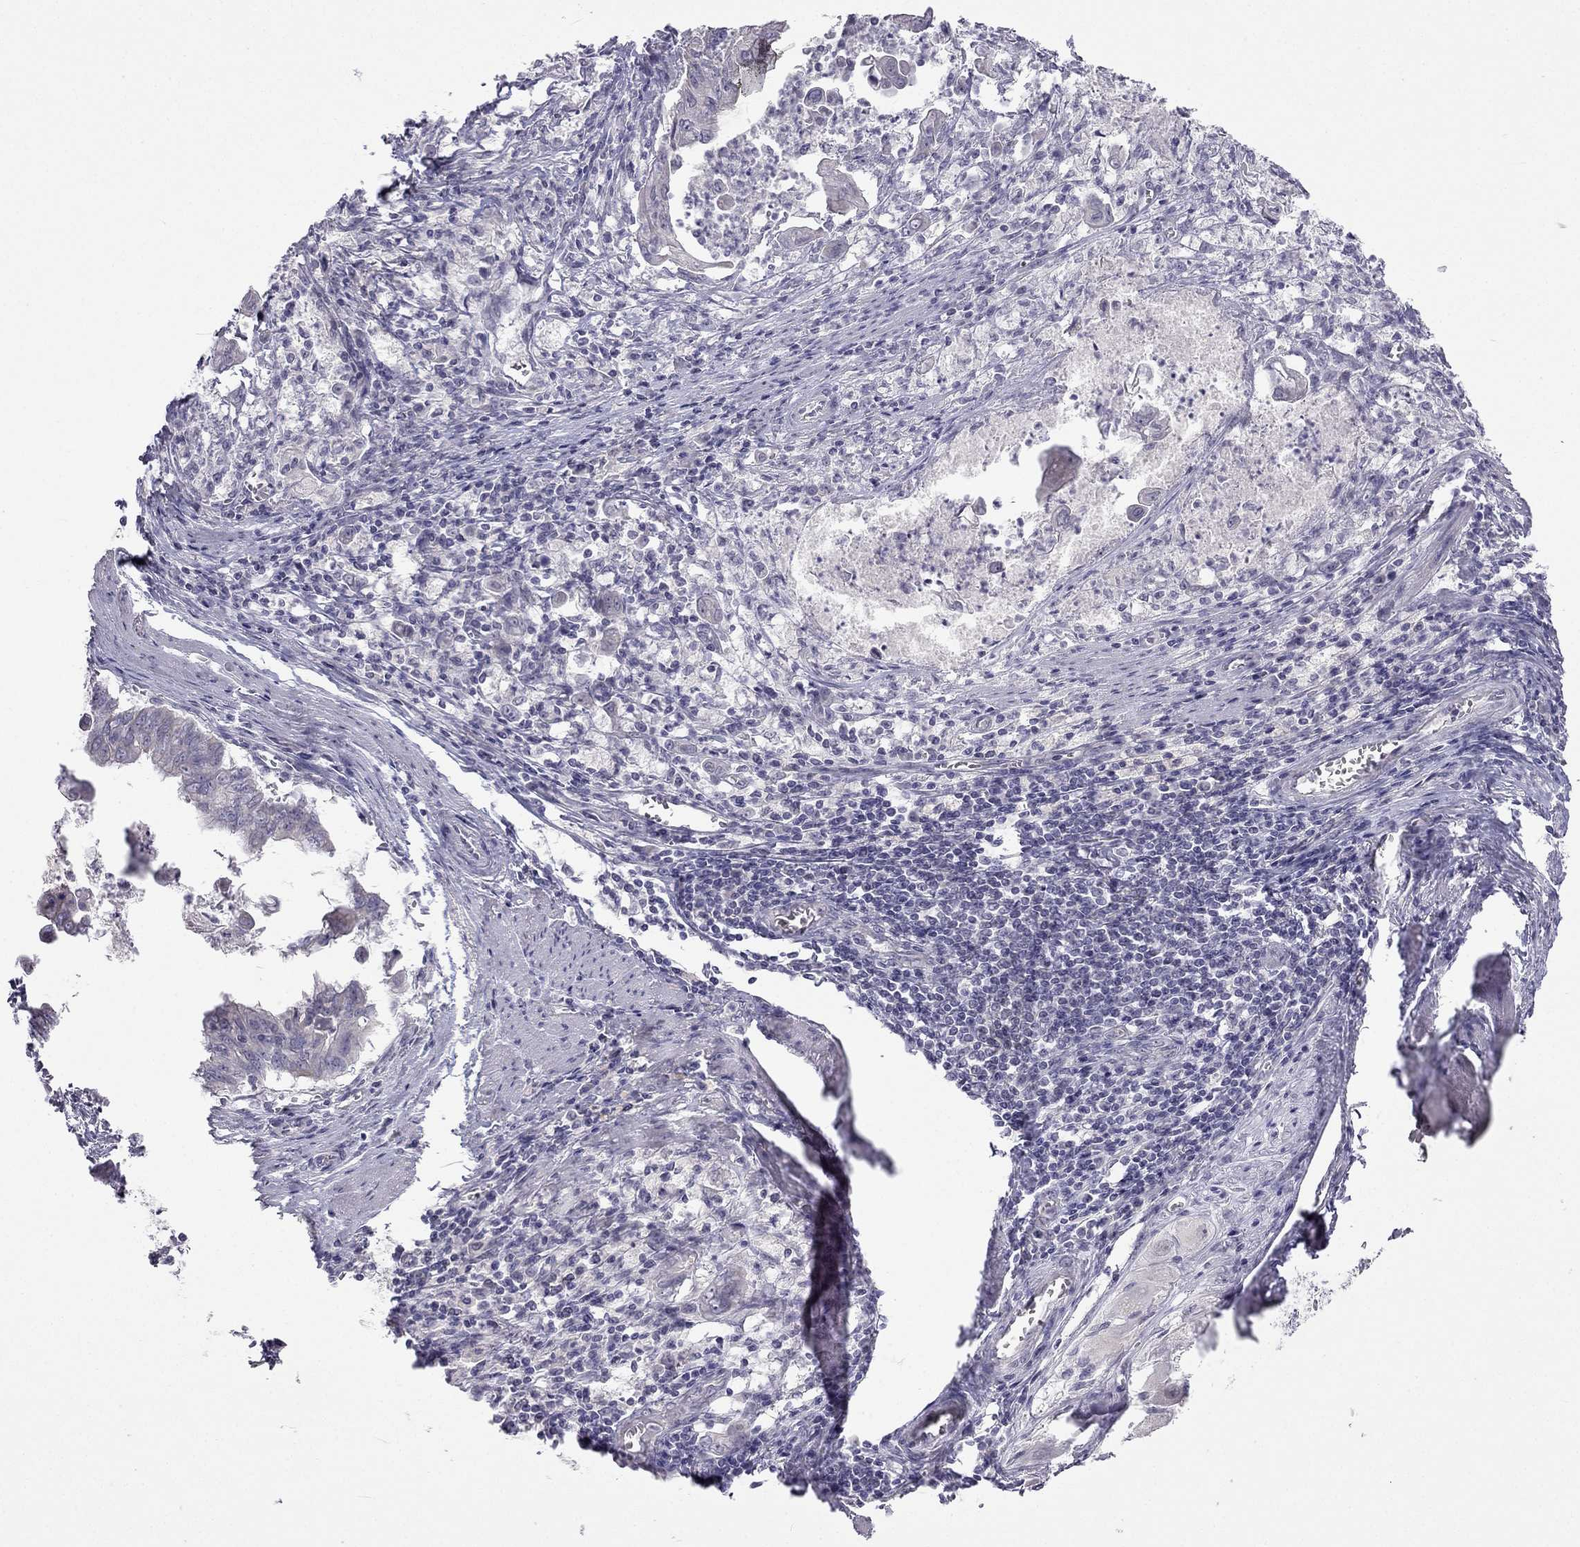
{"staining": {"intensity": "negative", "quantity": "none", "location": "none"}, "tissue": "stomach cancer", "cell_type": "Tumor cells", "image_type": "cancer", "snomed": [{"axis": "morphology", "description": "Adenocarcinoma, NOS"}, {"axis": "topography", "description": "Stomach, upper"}], "caption": "Immunohistochemical staining of stomach adenocarcinoma exhibits no significant positivity in tumor cells.", "gene": "C5orf49", "patient": {"sex": "male", "age": 80}}